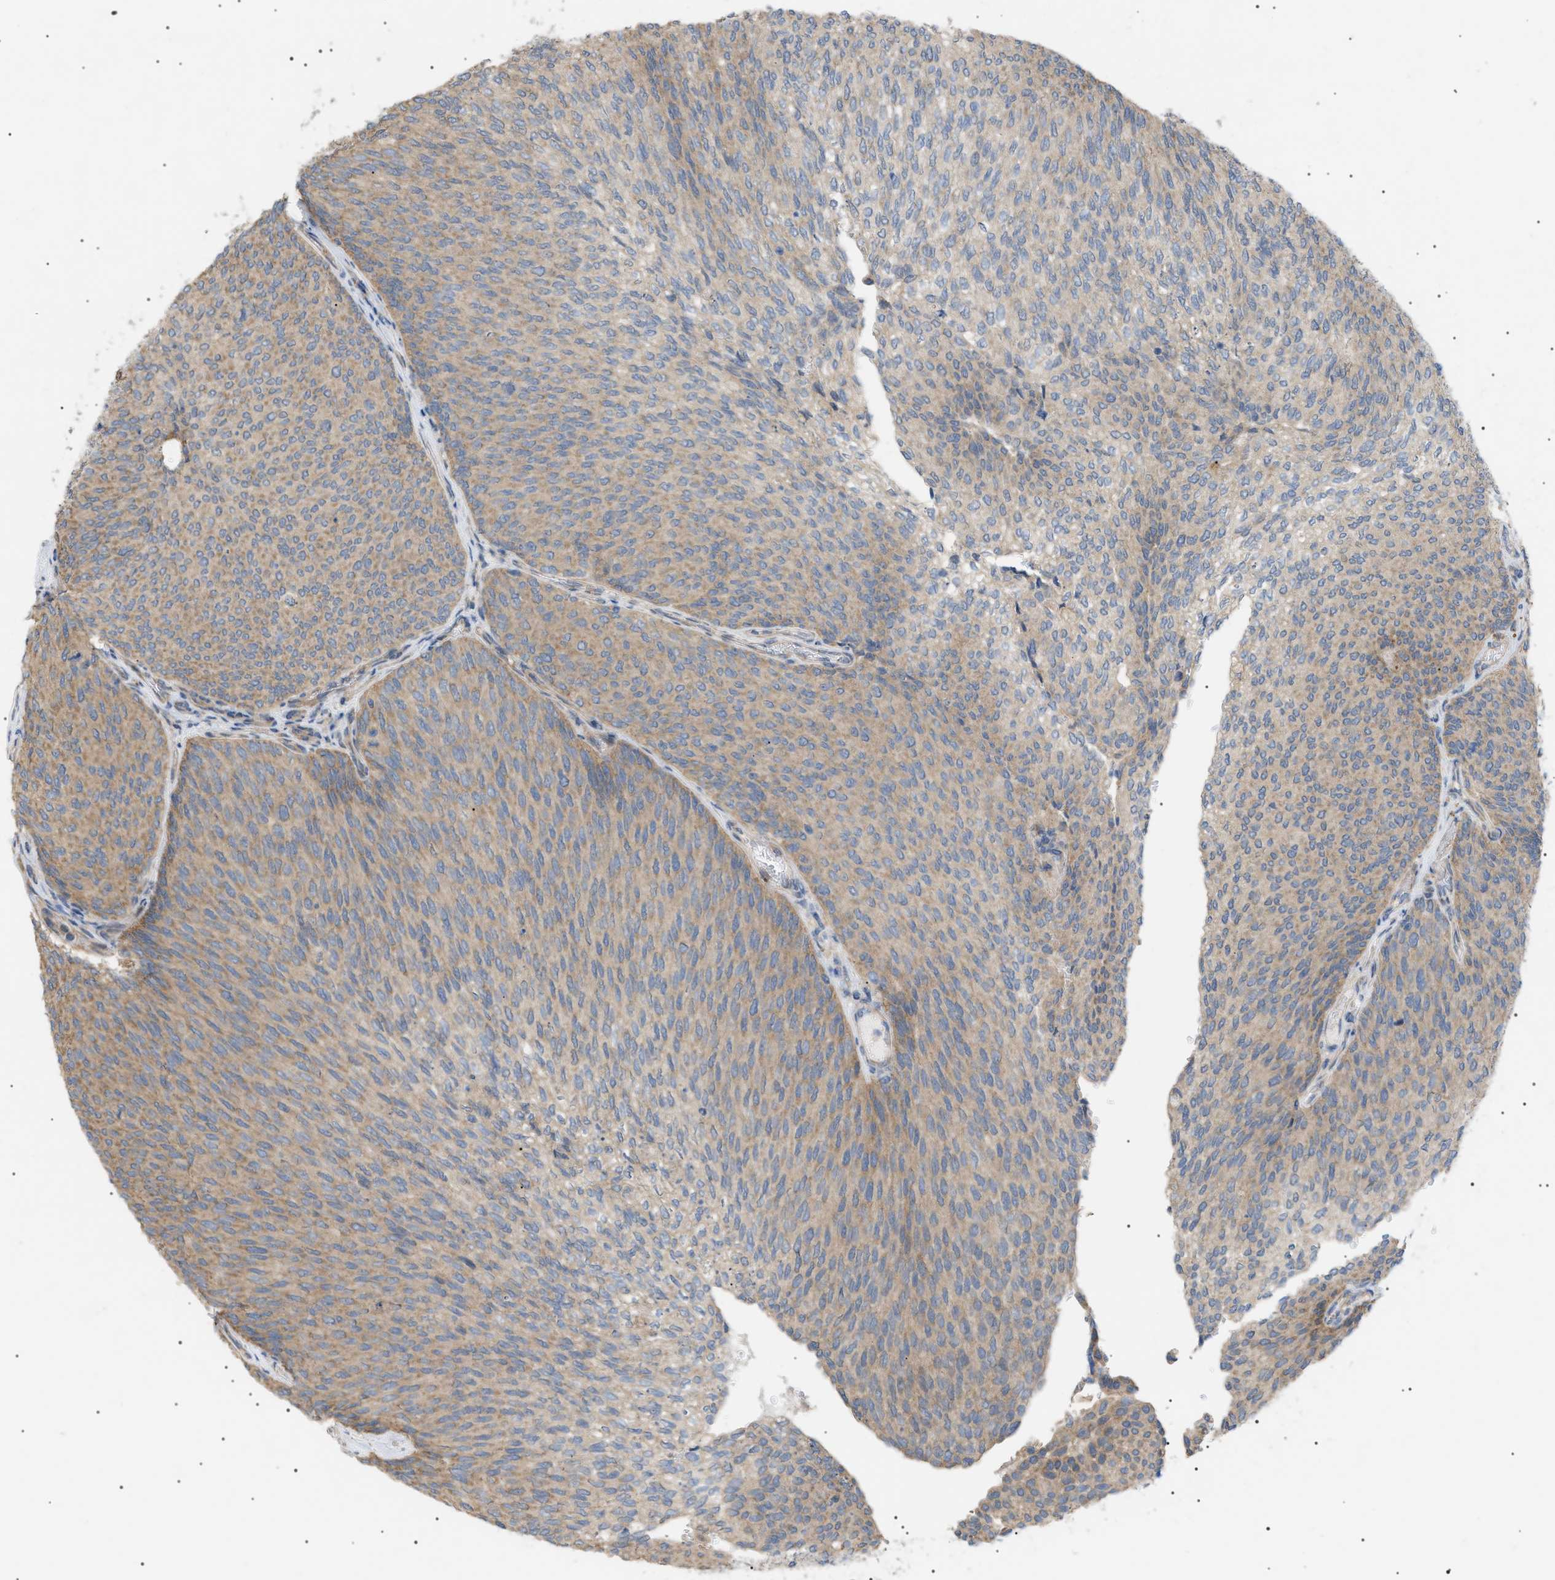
{"staining": {"intensity": "weak", "quantity": "25%-75%", "location": "cytoplasmic/membranous"}, "tissue": "urothelial cancer", "cell_type": "Tumor cells", "image_type": "cancer", "snomed": [{"axis": "morphology", "description": "Urothelial carcinoma, Low grade"}, {"axis": "topography", "description": "Urinary bladder"}], "caption": "IHC (DAB (3,3'-diaminobenzidine)) staining of urothelial carcinoma (low-grade) exhibits weak cytoplasmic/membranous protein staining in approximately 25%-75% of tumor cells. (IHC, brightfield microscopy, high magnification).", "gene": "IRS2", "patient": {"sex": "female", "age": 79}}